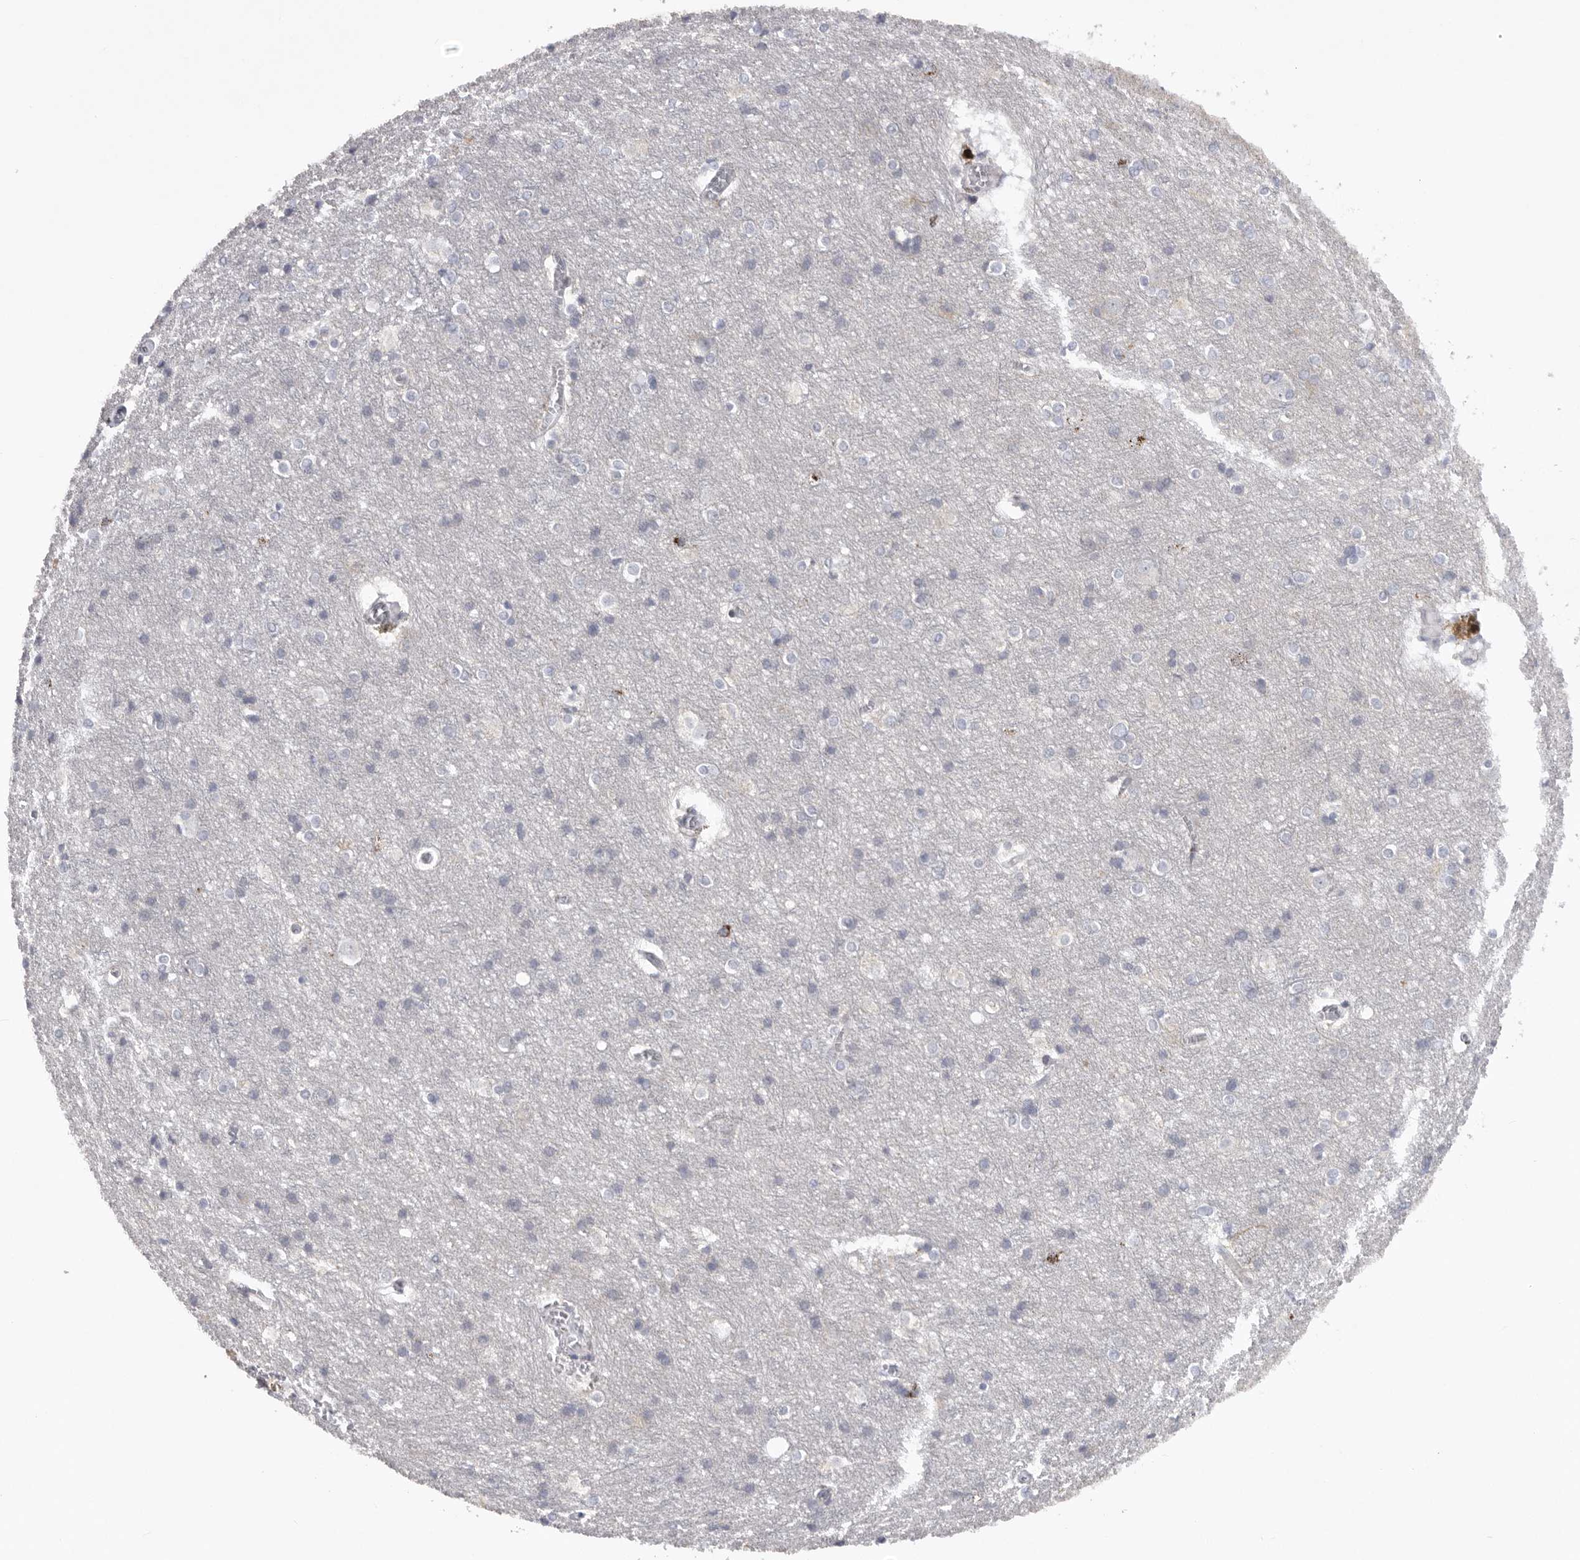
{"staining": {"intensity": "negative", "quantity": "none", "location": "none"}, "tissue": "cerebral cortex", "cell_type": "Endothelial cells", "image_type": "normal", "snomed": [{"axis": "morphology", "description": "Normal tissue, NOS"}, {"axis": "topography", "description": "Cerebral cortex"}], "caption": "This is an IHC image of normal cerebral cortex. There is no expression in endothelial cells.", "gene": "USP24", "patient": {"sex": "male", "age": 54}}